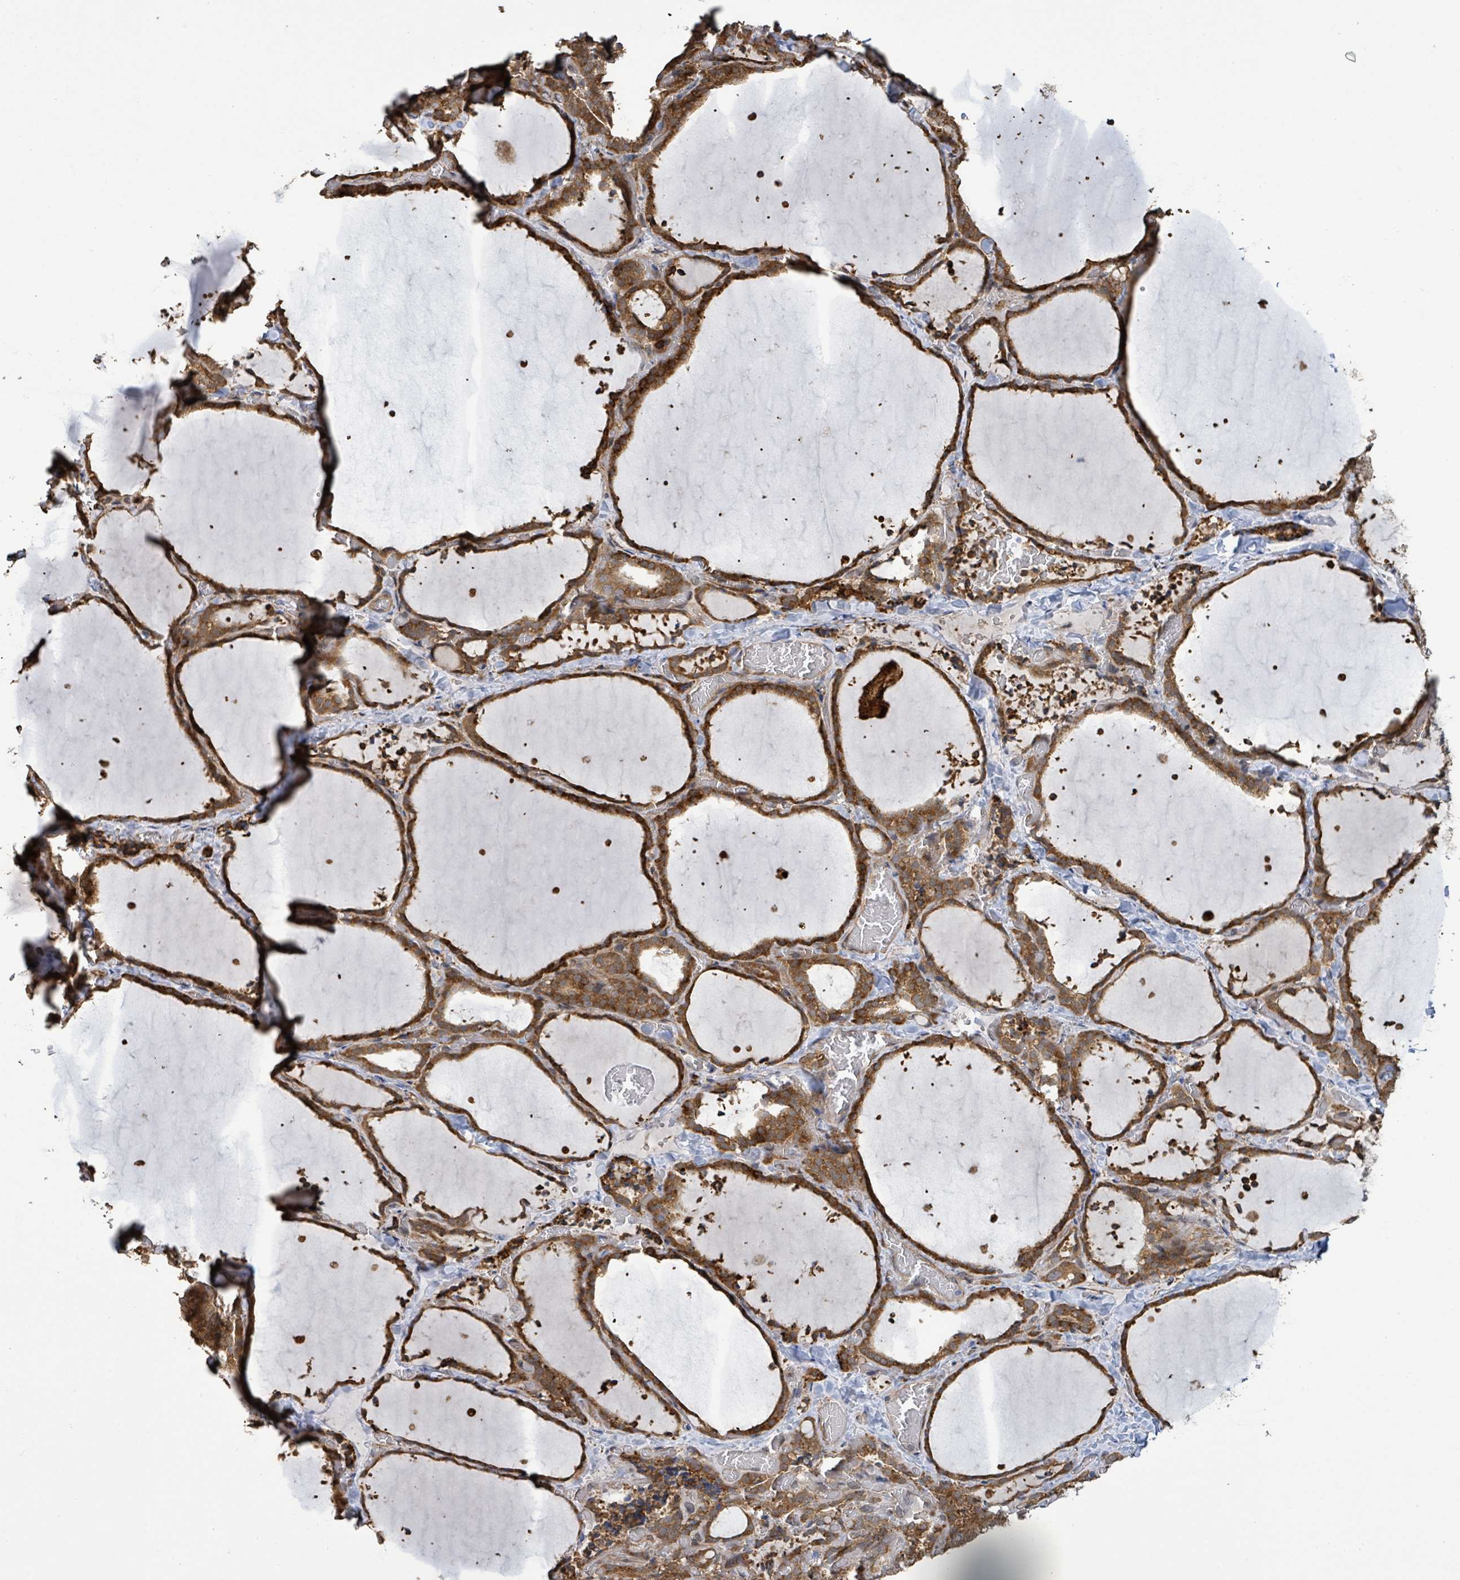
{"staining": {"intensity": "strong", "quantity": ">75%", "location": "cytoplasmic/membranous"}, "tissue": "thyroid gland", "cell_type": "Glandular cells", "image_type": "normal", "snomed": [{"axis": "morphology", "description": "Normal tissue, NOS"}, {"axis": "topography", "description": "Thyroid gland"}], "caption": "Immunohistochemistry (IHC) image of benign human thyroid gland stained for a protein (brown), which exhibits high levels of strong cytoplasmic/membranous staining in about >75% of glandular cells.", "gene": "ARPIN", "patient": {"sex": "female", "age": 22}}